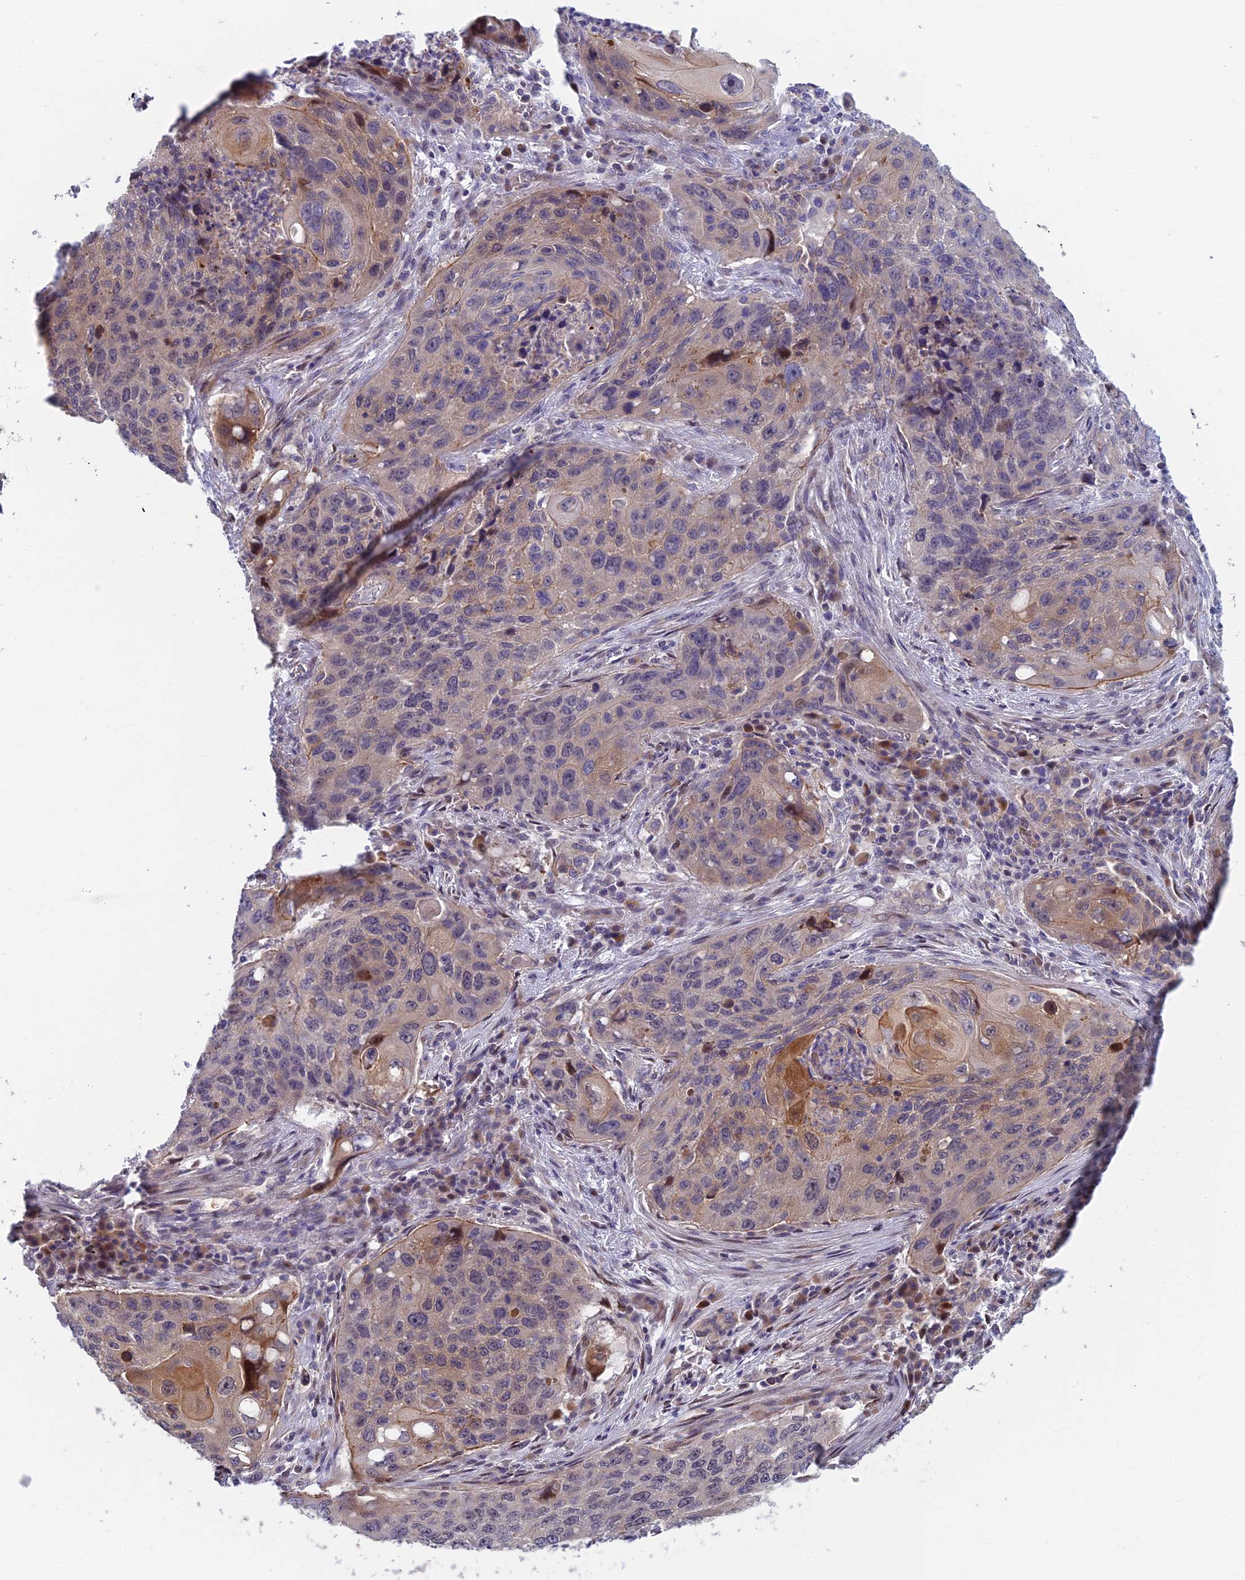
{"staining": {"intensity": "weak", "quantity": "<25%", "location": "cytoplasmic/membranous"}, "tissue": "lung cancer", "cell_type": "Tumor cells", "image_type": "cancer", "snomed": [{"axis": "morphology", "description": "Squamous cell carcinoma, NOS"}, {"axis": "topography", "description": "Lung"}], "caption": "Immunohistochemical staining of human lung cancer demonstrates no significant staining in tumor cells. (Stains: DAB IHC with hematoxylin counter stain, Microscopy: brightfield microscopy at high magnification).", "gene": "RHBDL2", "patient": {"sex": "female", "age": 63}}